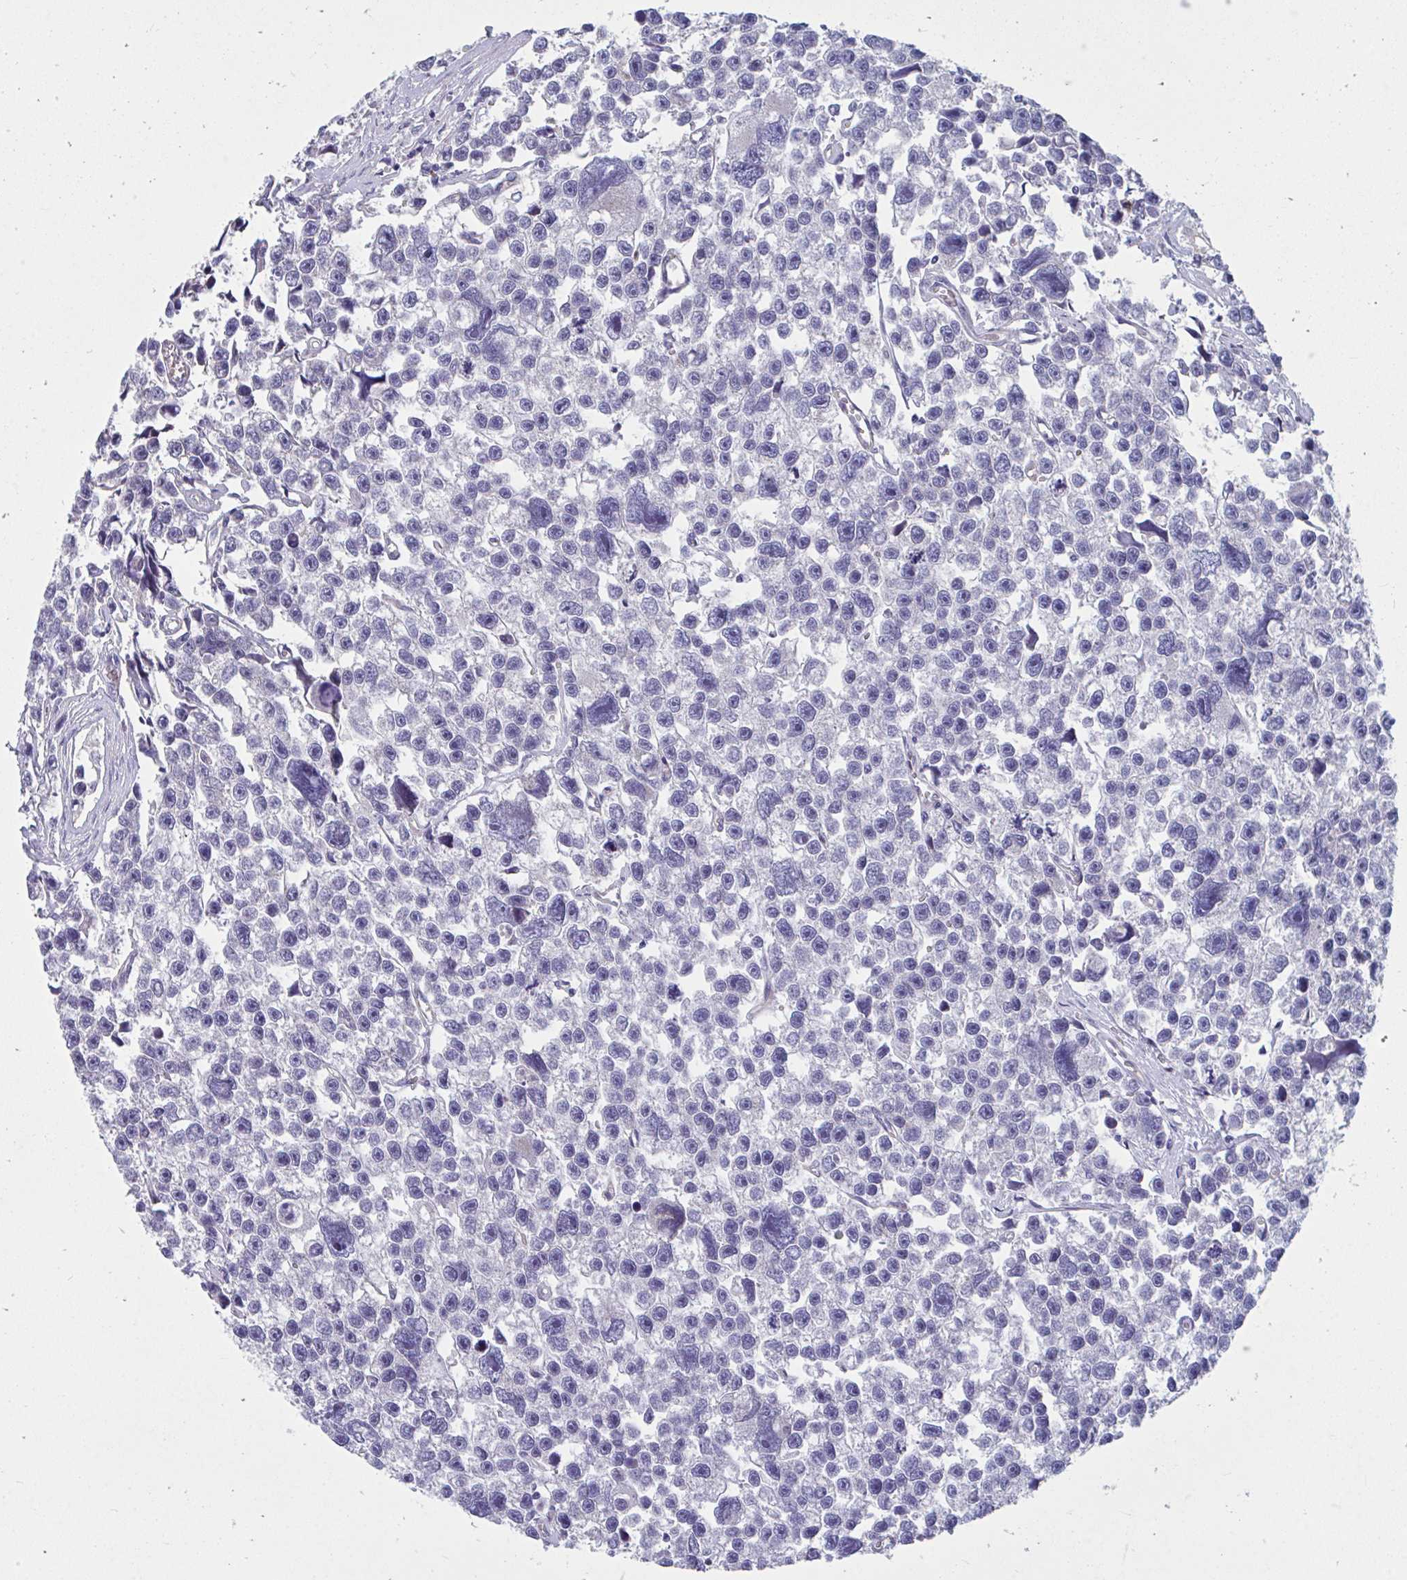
{"staining": {"intensity": "negative", "quantity": "none", "location": "none"}, "tissue": "testis cancer", "cell_type": "Tumor cells", "image_type": "cancer", "snomed": [{"axis": "morphology", "description": "Seminoma, NOS"}, {"axis": "topography", "description": "Testis"}], "caption": "A high-resolution photomicrograph shows IHC staining of seminoma (testis), which exhibits no significant positivity in tumor cells. Nuclei are stained in blue.", "gene": "WBP1", "patient": {"sex": "male", "age": 26}}